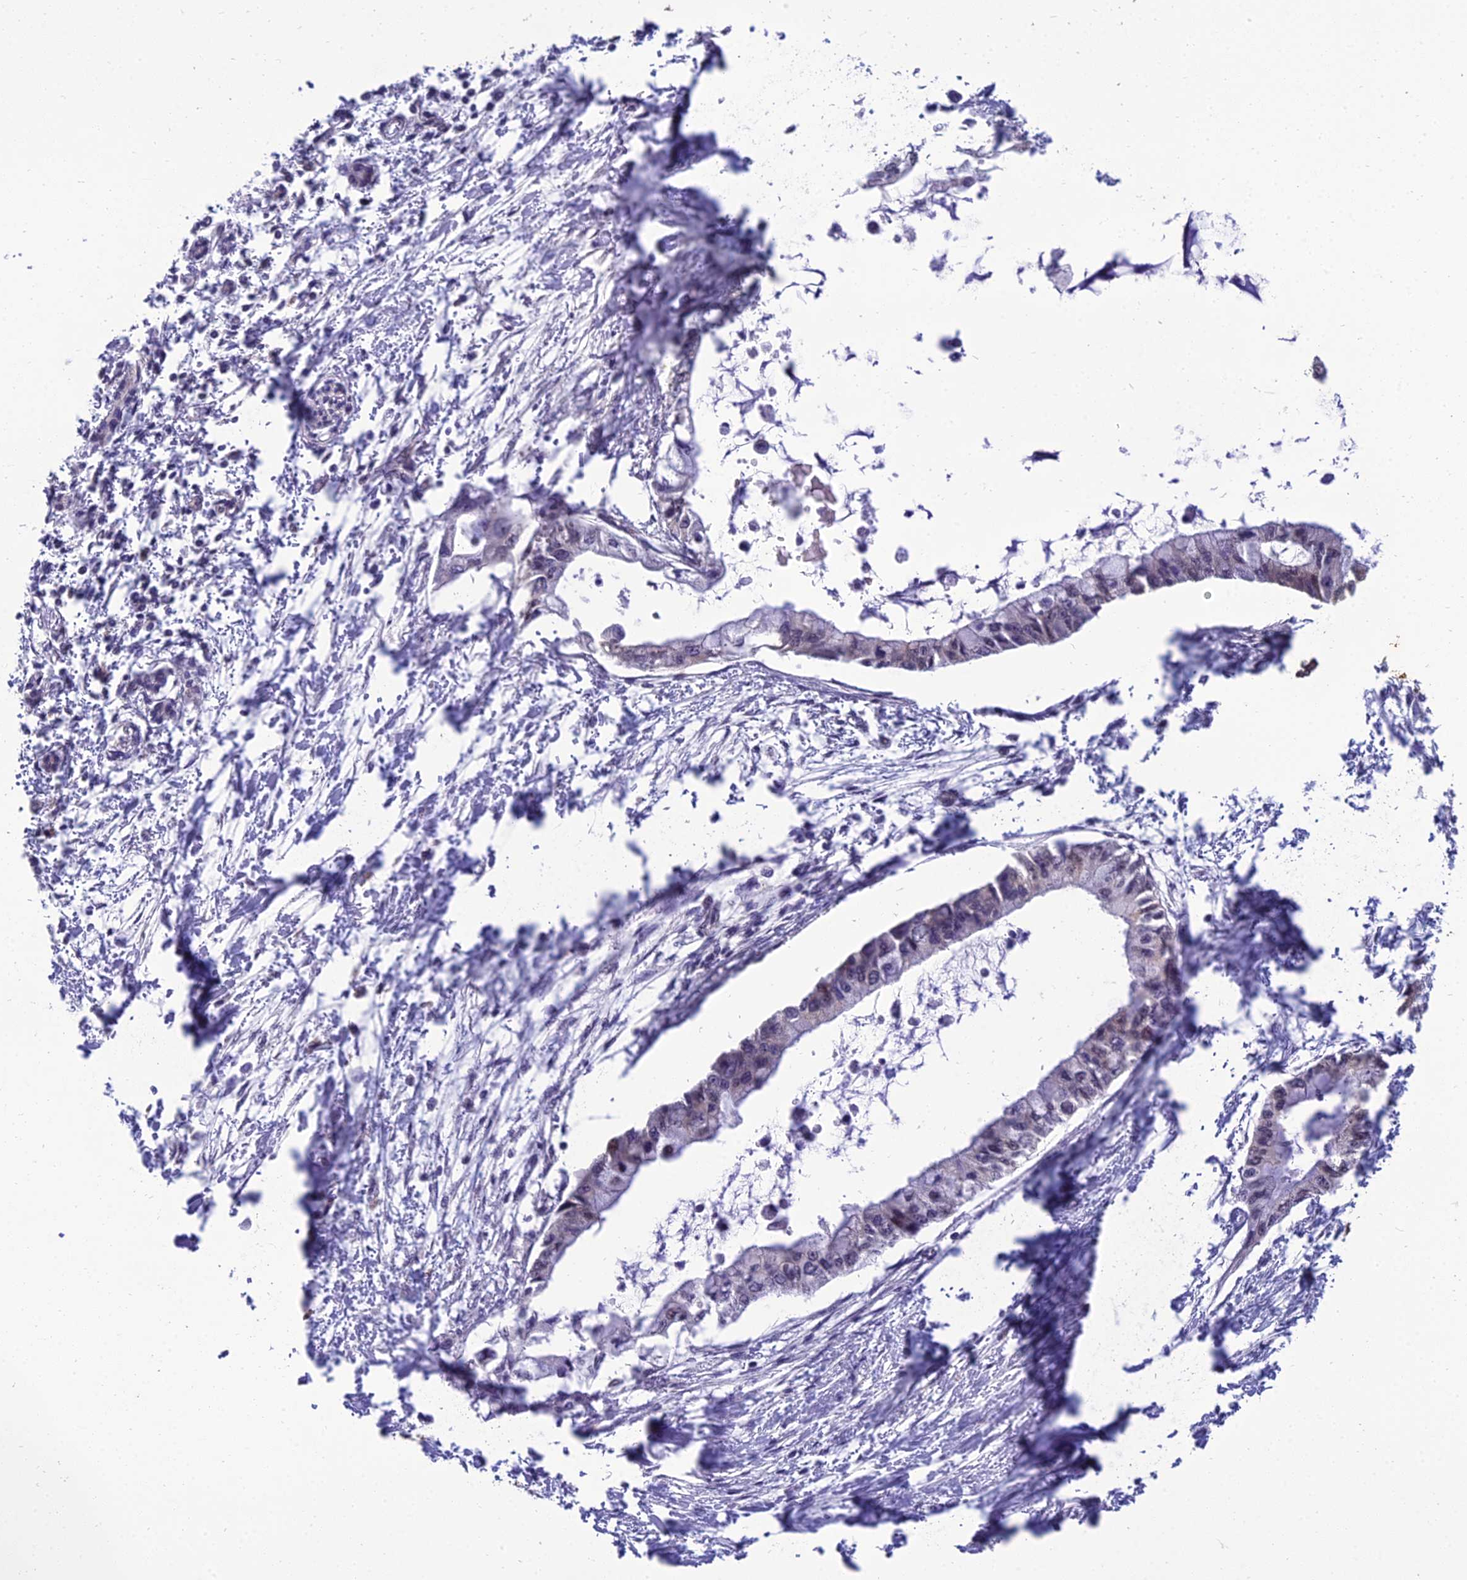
{"staining": {"intensity": "negative", "quantity": "none", "location": "none"}, "tissue": "pancreatic cancer", "cell_type": "Tumor cells", "image_type": "cancer", "snomed": [{"axis": "morphology", "description": "Adenocarcinoma, NOS"}, {"axis": "topography", "description": "Pancreas"}], "caption": "Immunohistochemistry image of neoplastic tissue: human adenocarcinoma (pancreatic) stained with DAB shows no significant protein positivity in tumor cells.", "gene": "GRWD1", "patient": {"sex": "male", "age": 48}}